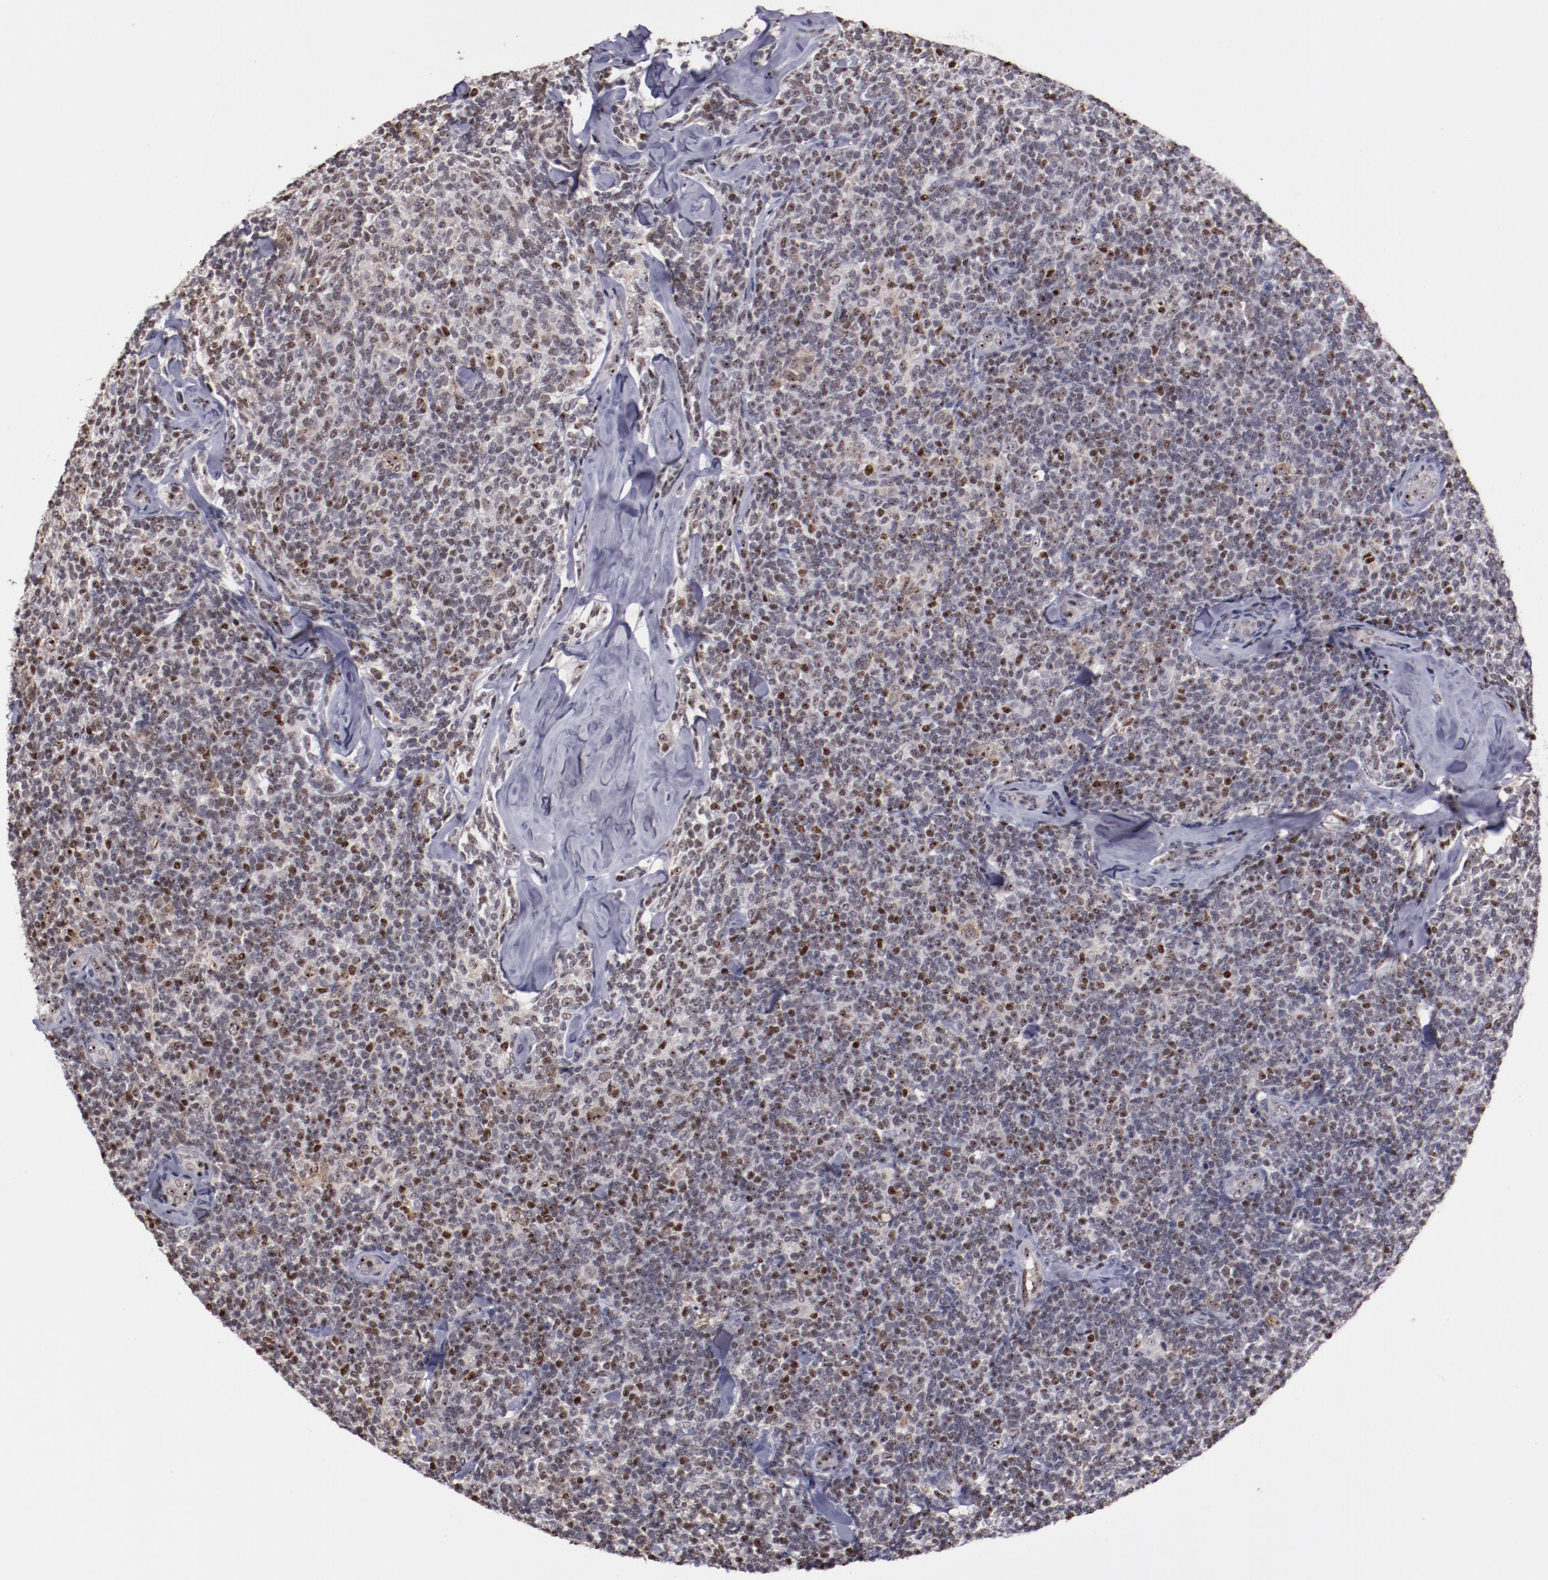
{"staining": {"intensity": "moderate", "quantity": "<25%", "location": "nuclear"}, "tissue": "lymphoma", "cell_type": "Tumor cells", "image_type": "cancer", "snomed": [{"axis": "morphology", "description": "Malignant lymphoma, non-Hodgkin's type, Low grade"}, {"axis": "topography", "description": "Lymph node"}], "caption": "Moderate nuclear staining is appreciated in approximately <25% of tumor cells in low-grade malignant lymphoma, non-Hodgkin's type.", "gene": "DDX24", "patient": {"sex": "female", "age": 56}}